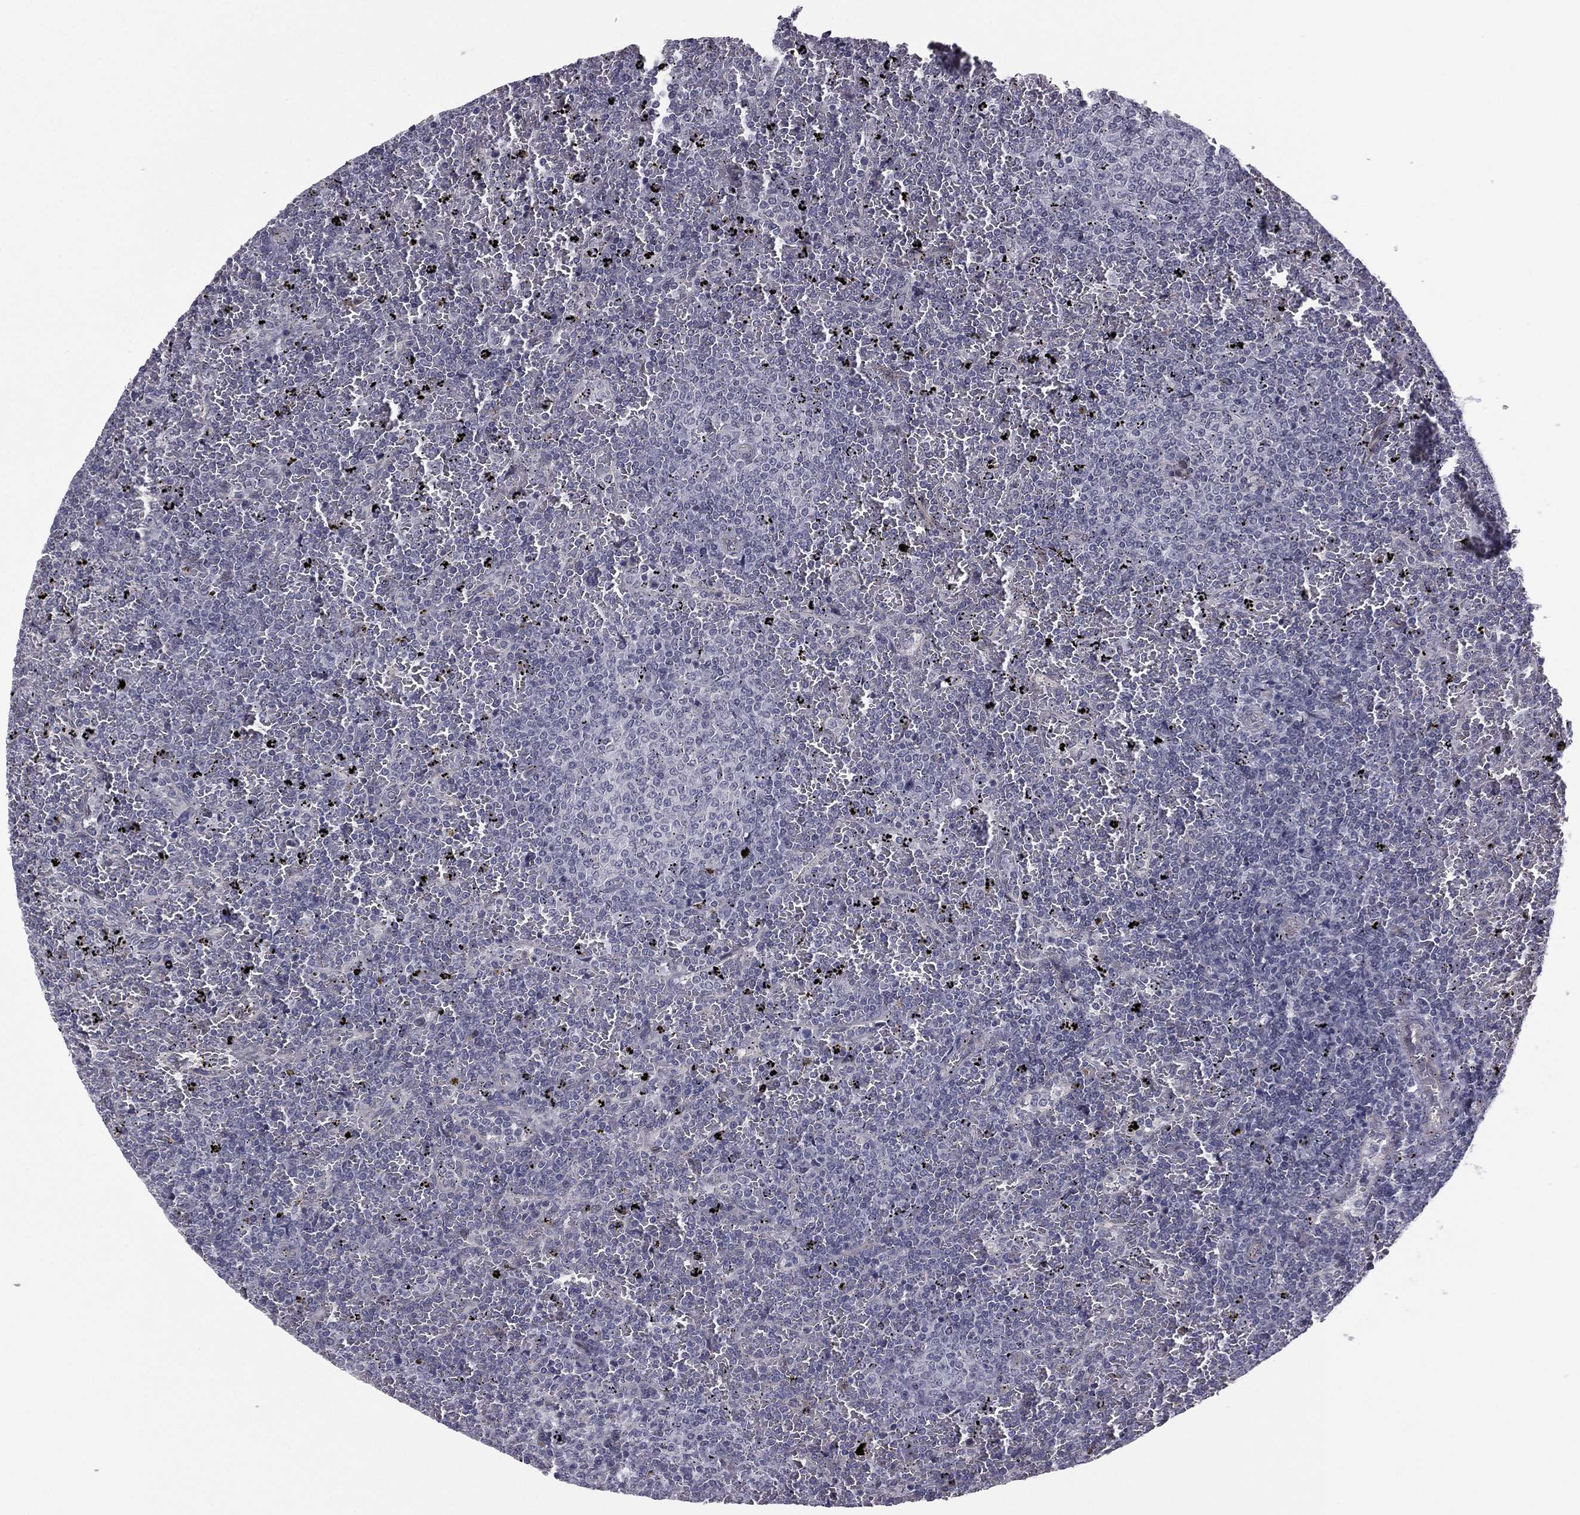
{"staining": {"intensity": "negative", "quantity": "none", "location": "none"}, "tissue": "lymphoma", "cell_type": "Tumor cells", "image_type": "cancer", "snomed": [{"axis": "morphology", "description": "Malignant lymphoma, non-Hodgkin's type, Low grade"}, {"axis": "topography", "description": "Spleen"}], "caption": "Malignant lymphoma, non-Hodgkin's type (low-grade) was stained to show a protein in brown. There is no significant positivity in tumor cells.", "gene": "ACTRT2", "patient": {"sex": "female", "age": 77}}